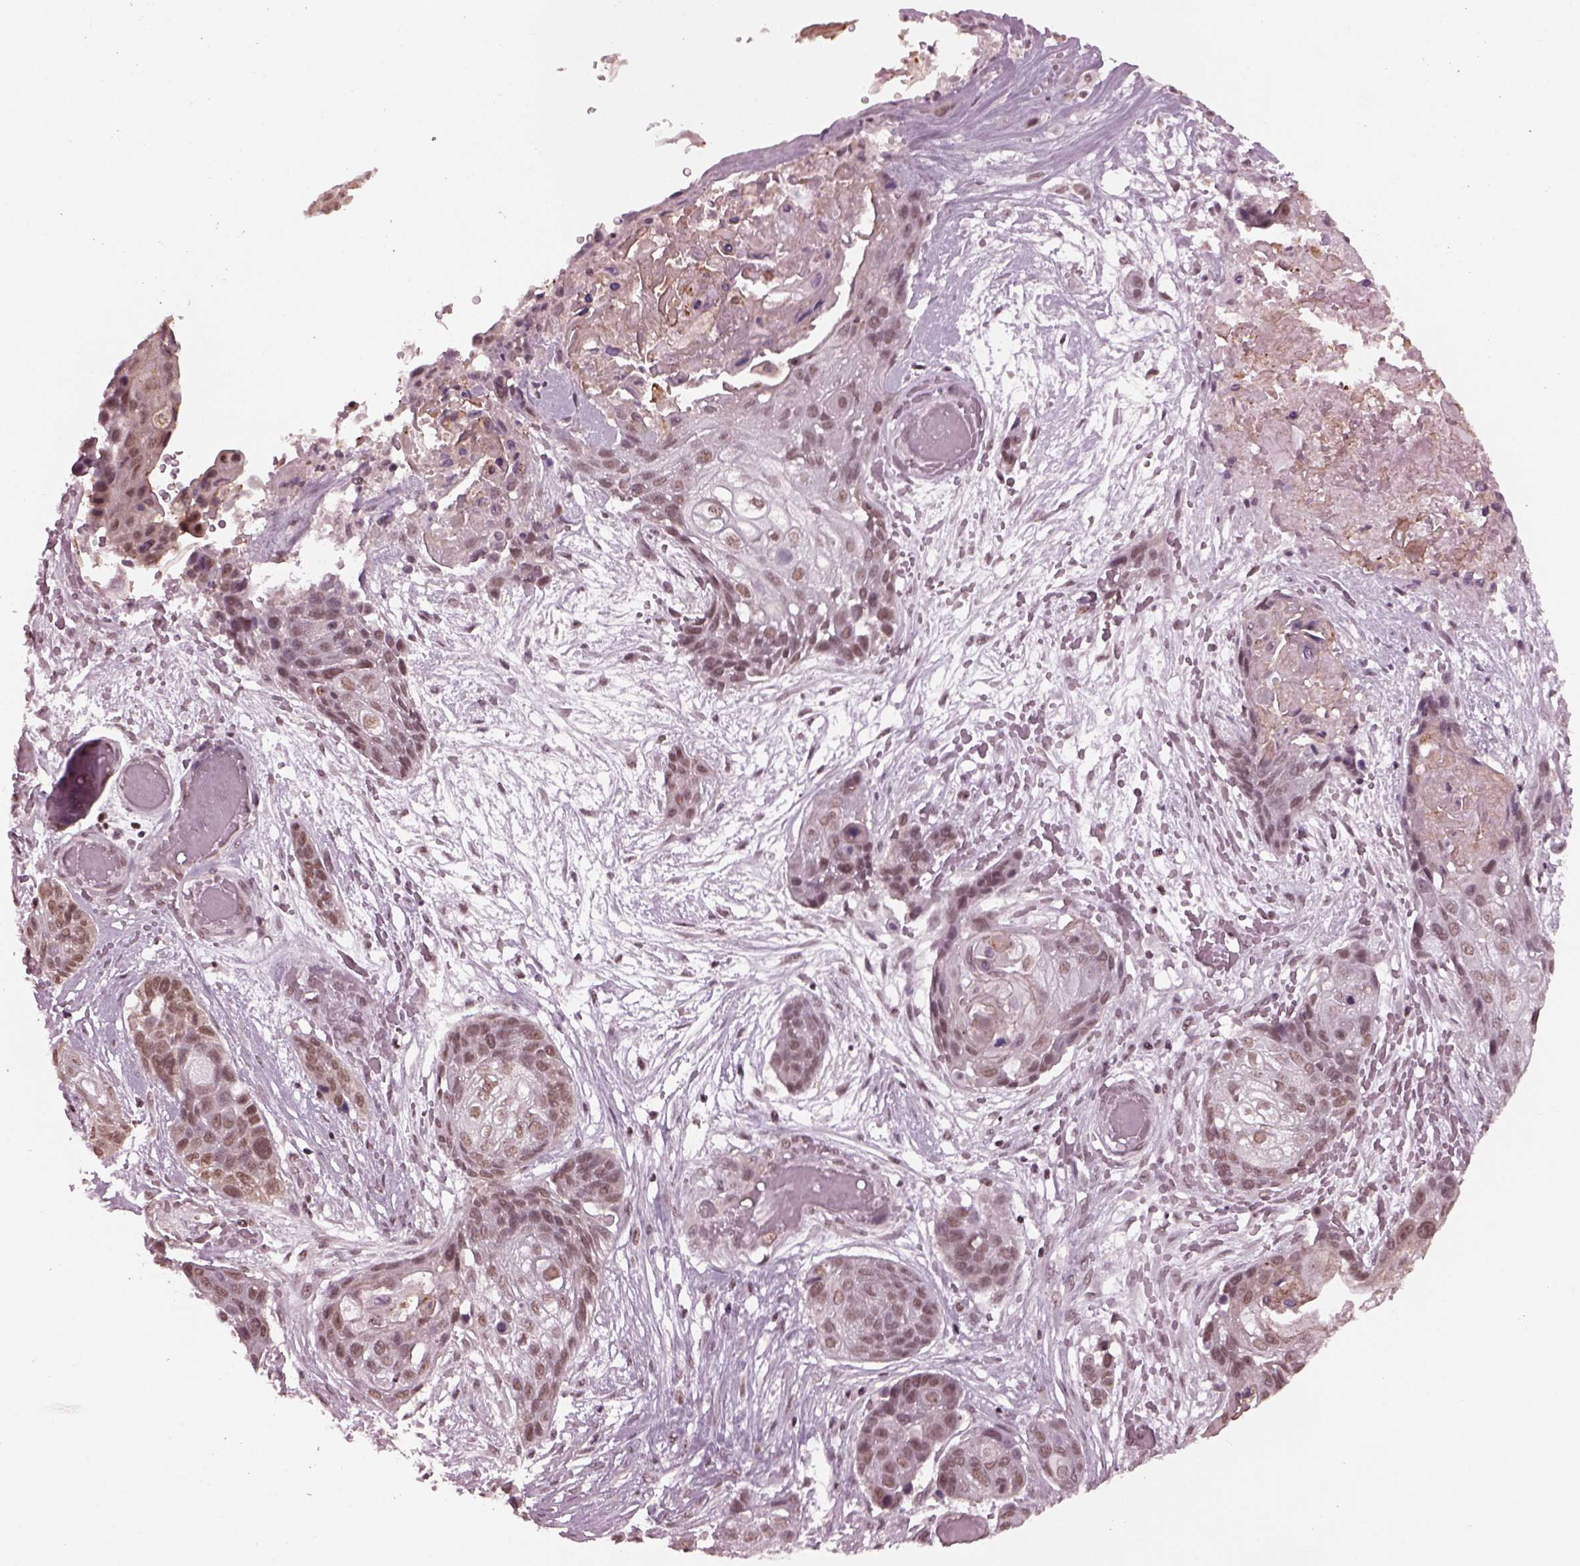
{"staining": {"intensity": "weak", "quantity": ">75%", "location": "nuclear"}, "tissue": "lung cancer", "cell_type": "Tumor cells", "image_type": "cancer", "snomed": [{"axis": "morphology", "description": "Squamous cell carcinoma, NOS"}, {"axis": "topography", "description": "Lung"}], "caption": "Human lung squamous cell carcinoma stained with a protein marker displays weak staining in tumor cells.", "gene": "RUVBL2", "patient": {"sex": "male", "age": 69}}